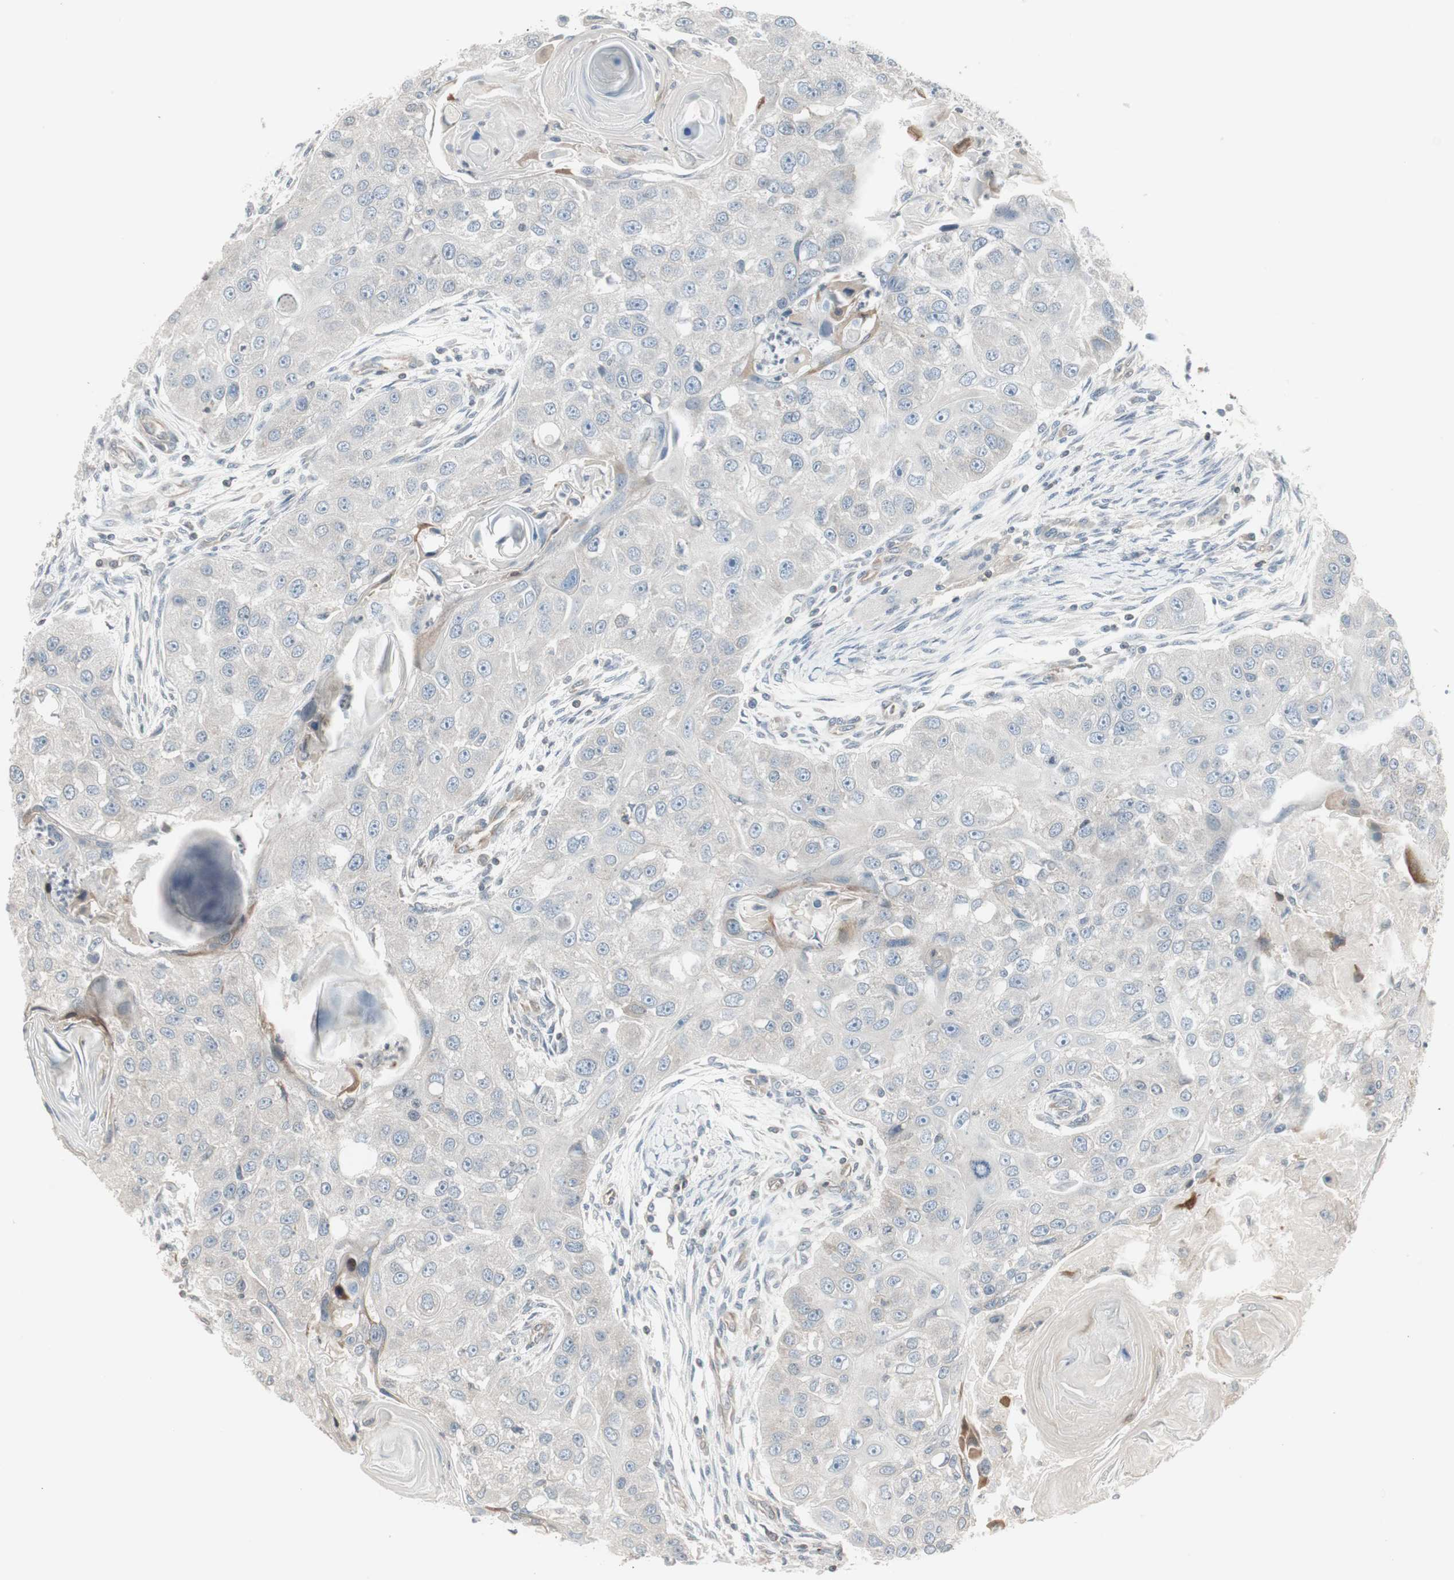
{"staining": {"intensity": "negative", "quantity": "none", "location": "none"}, "tissue": "head and neck cancer", "cell_type": "Tumor cells", "image_type": "cancer", "snomed": [{"axis": "morphology", "description": "Normal tissue, NOS"}, {"axis": "morphology", "description": "Squamous cell carcinoma, NOS"}, {"axis": "topography", "description": "Skeletal muscle"}, {"axis": "topography", "description": "Head-Neck"}], "caption": "An IHC micrograph of head and neck squamous cell carcinoma is shown. There is no staining in tumor cells of head and neck squamous cell carcinoma.", "gene": "ARHGEF1", "patient": {"sex": "male", "age": 51}}